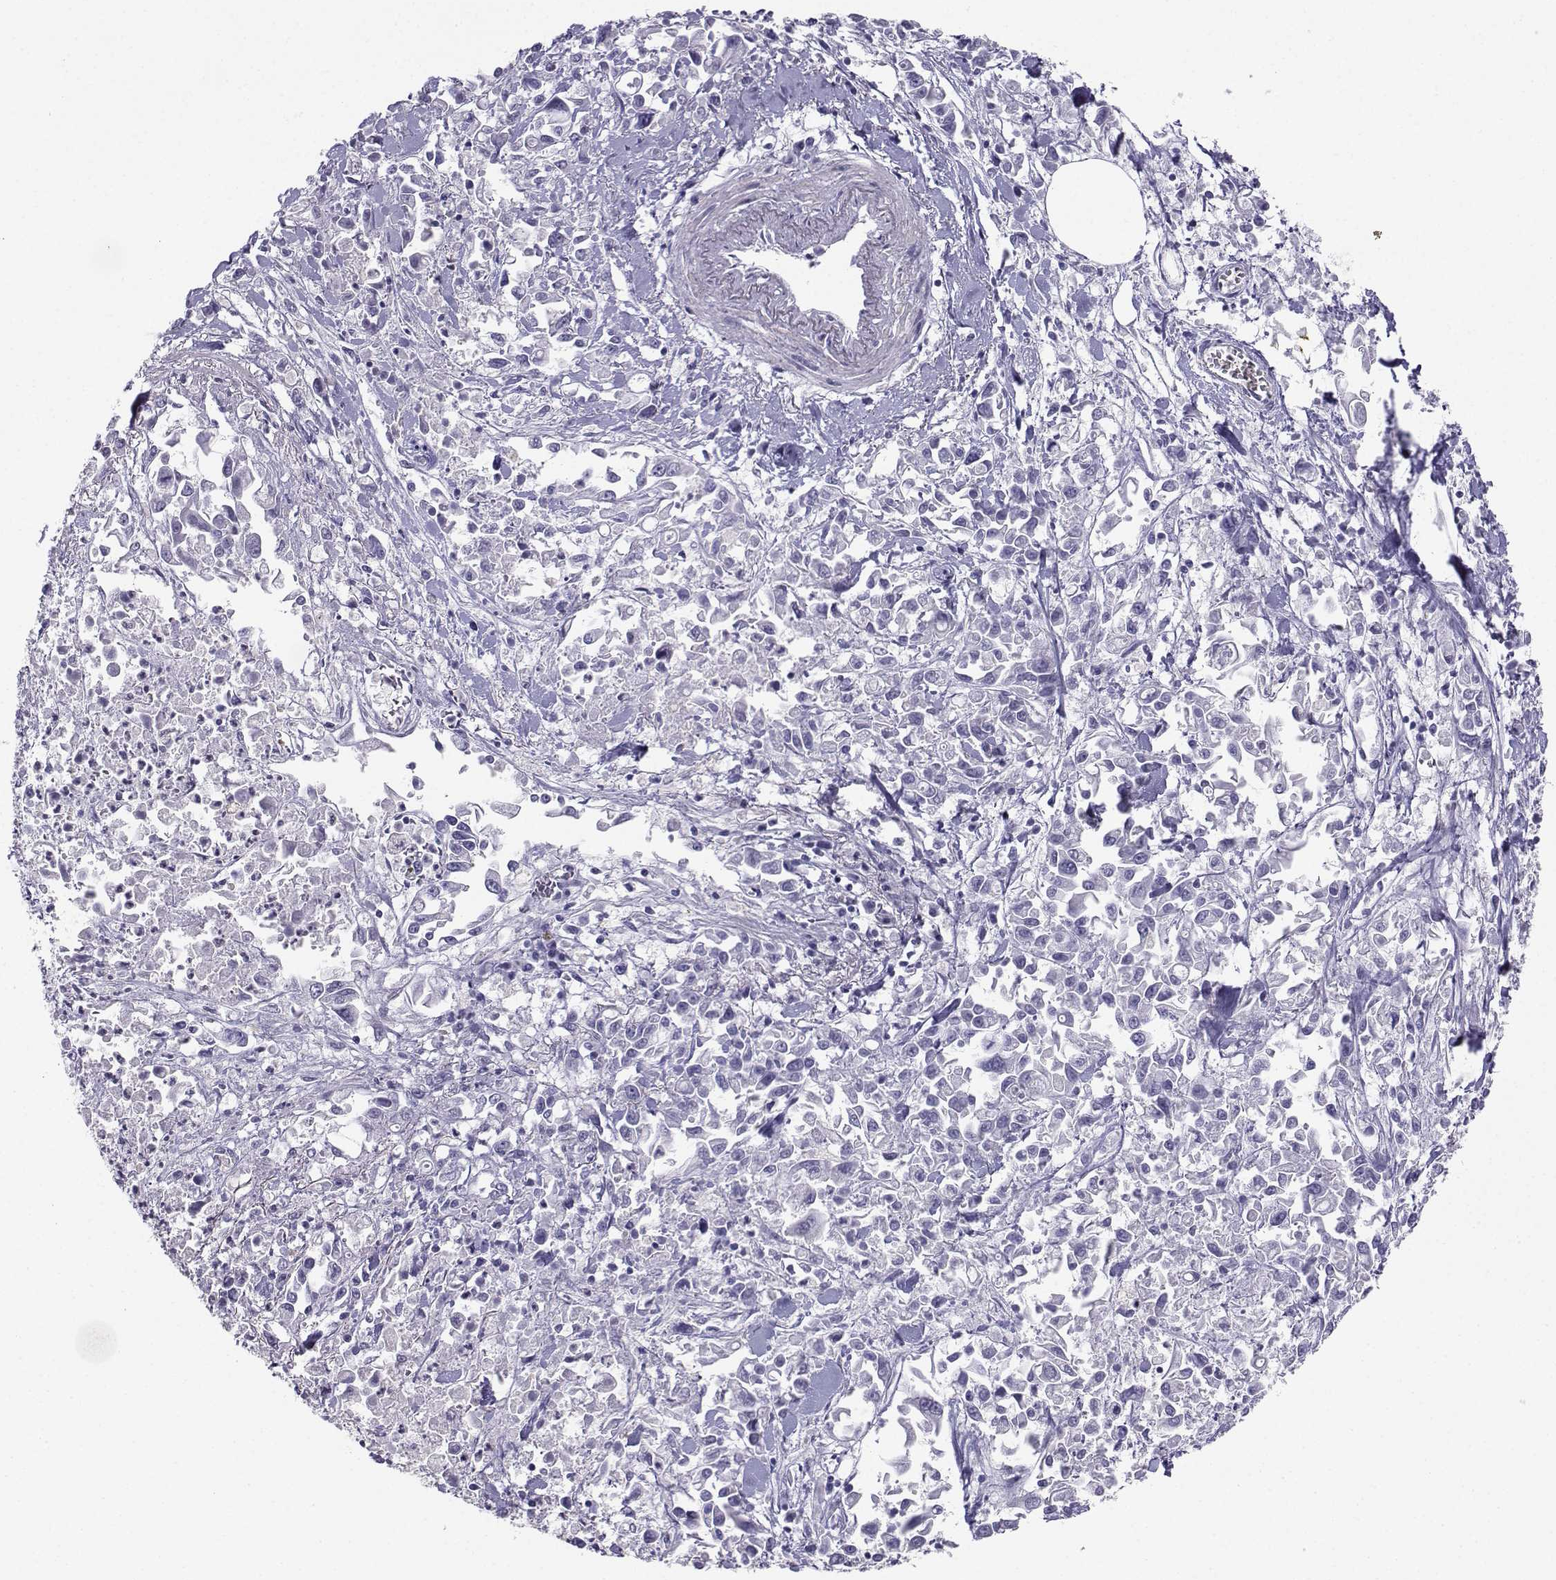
{"staining": {"intensity": "negative", "quantity": "none", "location": "none"}, "tissue": "pancreatic cancer", "cell_type": "Tumor cells", "image_type": "cancer", "snomed": [{"axis": "morphology", "description": "Adenocarcinoma, NOS"}, {"axis": "topography", "description": "Pancreas"}], "caption": "Immunohistochemical staining of human adenocarcinoma (pancreatic) shows no significant staining in tumor cells.", "gene": "TEDC2", "patient": {"sex": "female", "age": 83}}